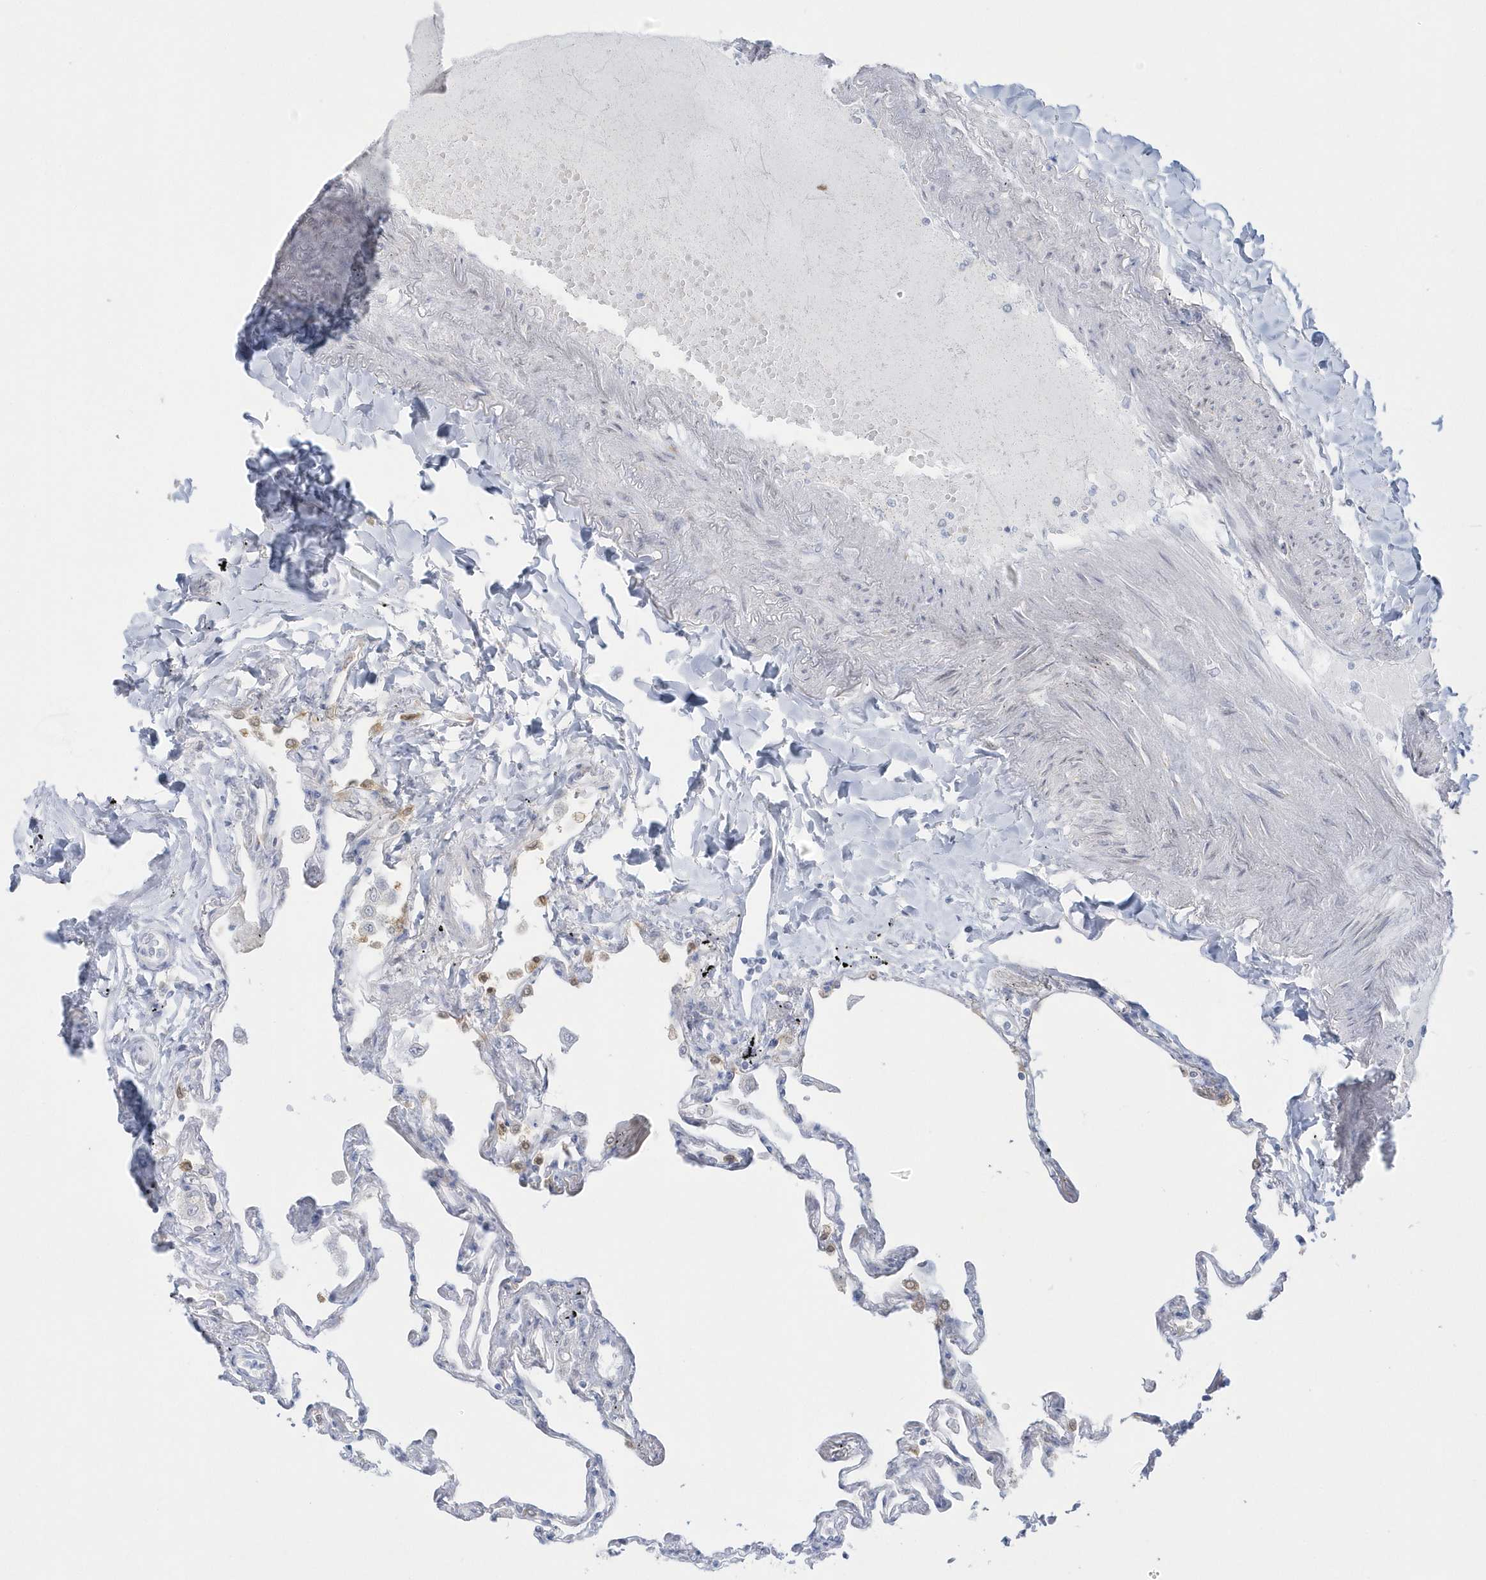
{"staining": {"intensity": "weak", "quantity": "<25%", "location": "cytoplasmic/membranous"}, "tissue": "lung", "cell_type": "Alveolar cells", "image_type": "normal", "snomed": [{"axis": "morphology", "description": "Normal tissue, NOS"}, {"axis": "topography", "description": "Lung"}], "caption": "Alveolar cells show no significant protein expression in normal lung. (DAB (3,3'-diaminobenzidine) immunohistochemistry with hematoxylin counter stain).", "gene": "PCBD1", "patient": {"sex": "female", "age": 67}}